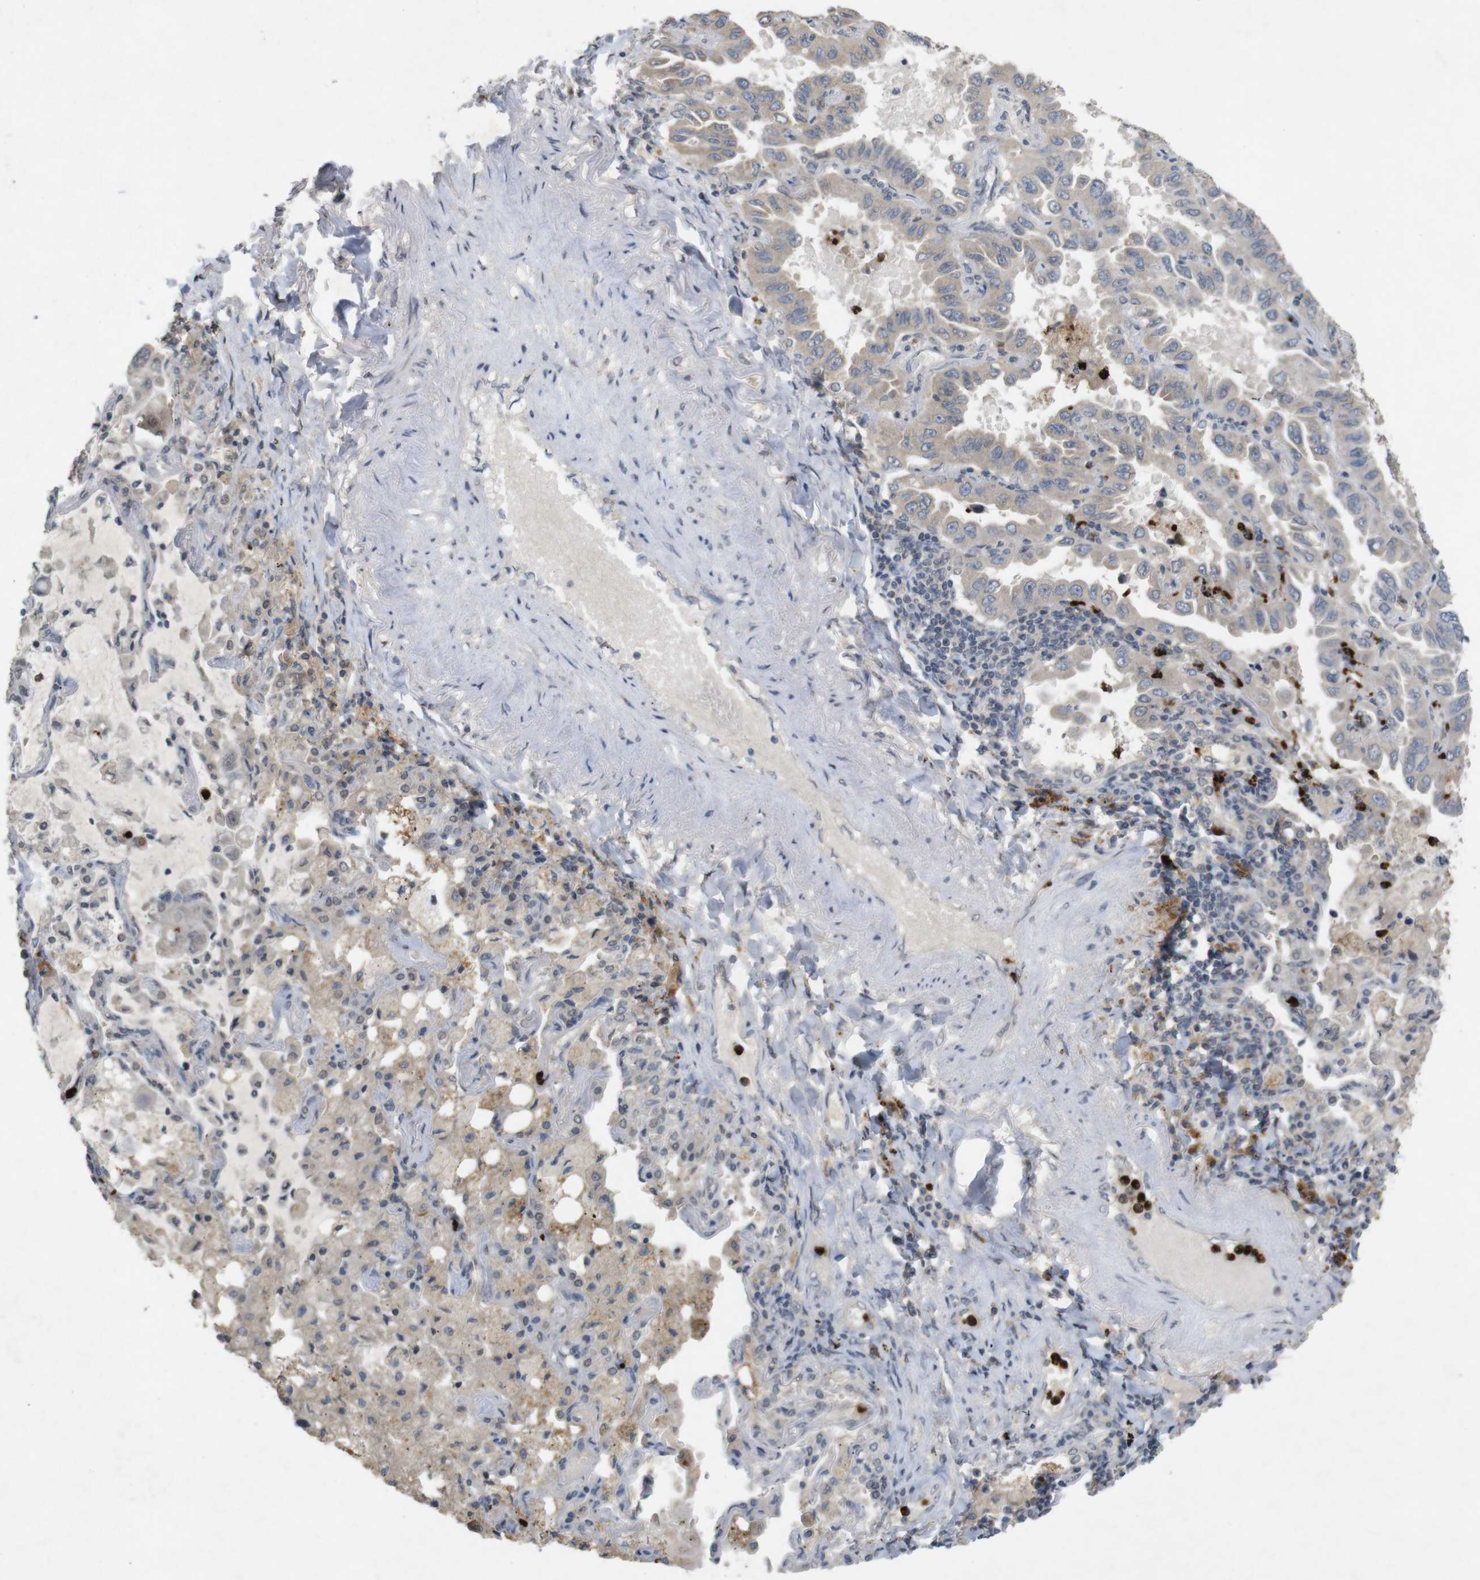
{"staining": {"intensity": "weak", "quantity": "25%-75%", "location": "cytoplasmic/membranous"}, "tissue": "lung cancer", "cell_type": "Tumor cells", "image_type": "cancer", "snomed": [{"axis": "morphology", "description": "Adenocarcinoma, NOS"}, {"axis": "topography", "description": "Lung"}], "caption": "DAB (3,3'-diaminobenzidine) immunohistochemical staining of human lung cancer exhibits weak cytoplasmic/membranous protein staining in about 25%-75% of tumor cells.", "gene": "TSPAN14", "patient": {"sex": "male", "age": 64}}